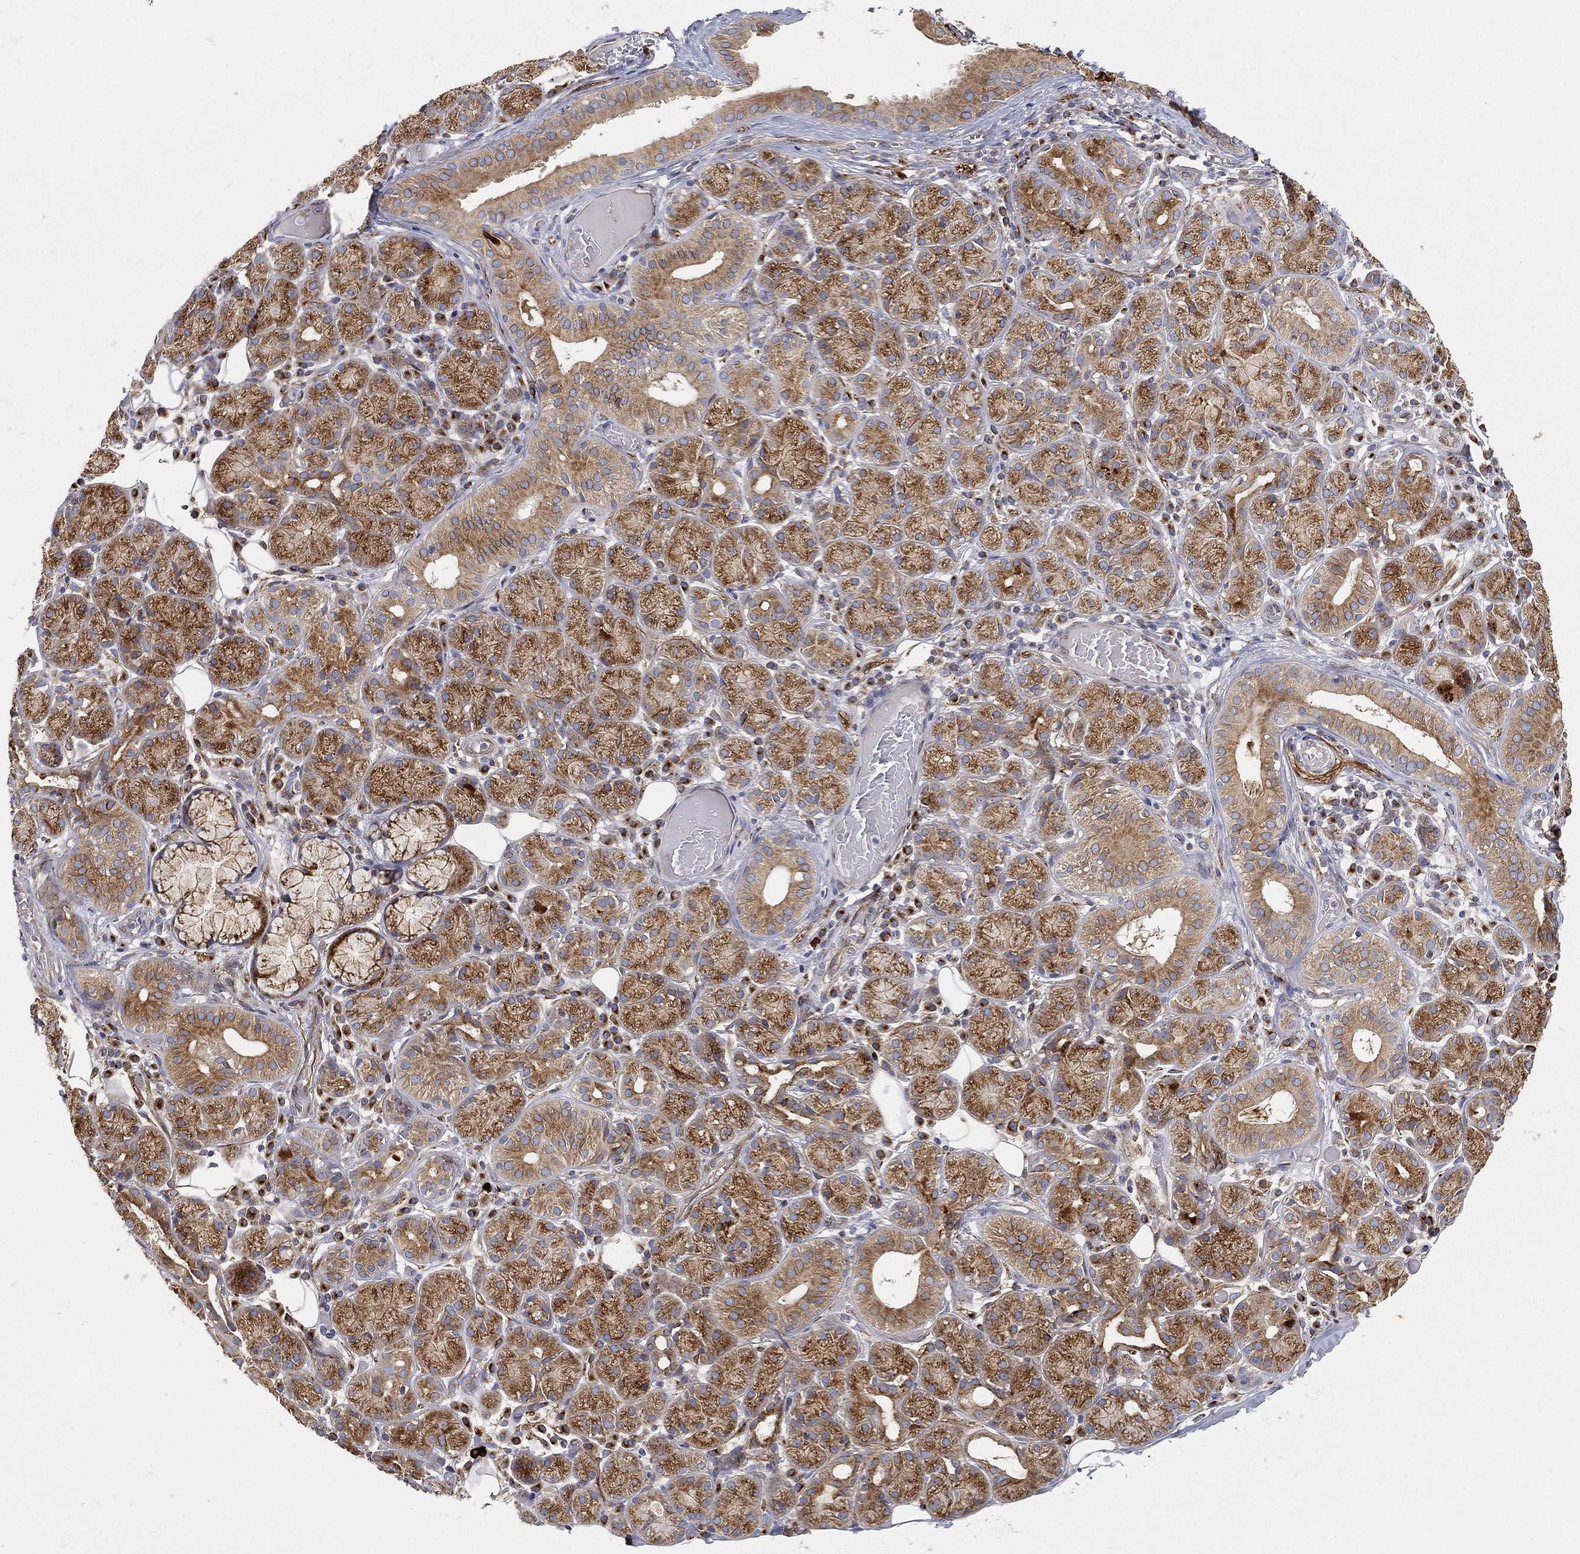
{"staining": {"intensity": "strong", "quantity": "25%-75%", "location": "cytoplasmic/membranous"}, "tissue": "salivary gland", "cell_type": "Glandular cells", "image_type": "normal", "snomed": [{"axis": "morphology", "description": "Normal tissue, NOS"}, {"axis": "topography", "description": "Salivary gland"}], "caption": "Strong cytoplasmic/membranous protein expression is present in about 25%-75% of glandular cells in salivary gland. (brown staining indicates protein expression, while blue staining denotes nuclei).", "gene": "TMEM25", "patient": {"sex": "male", "age": 71}}